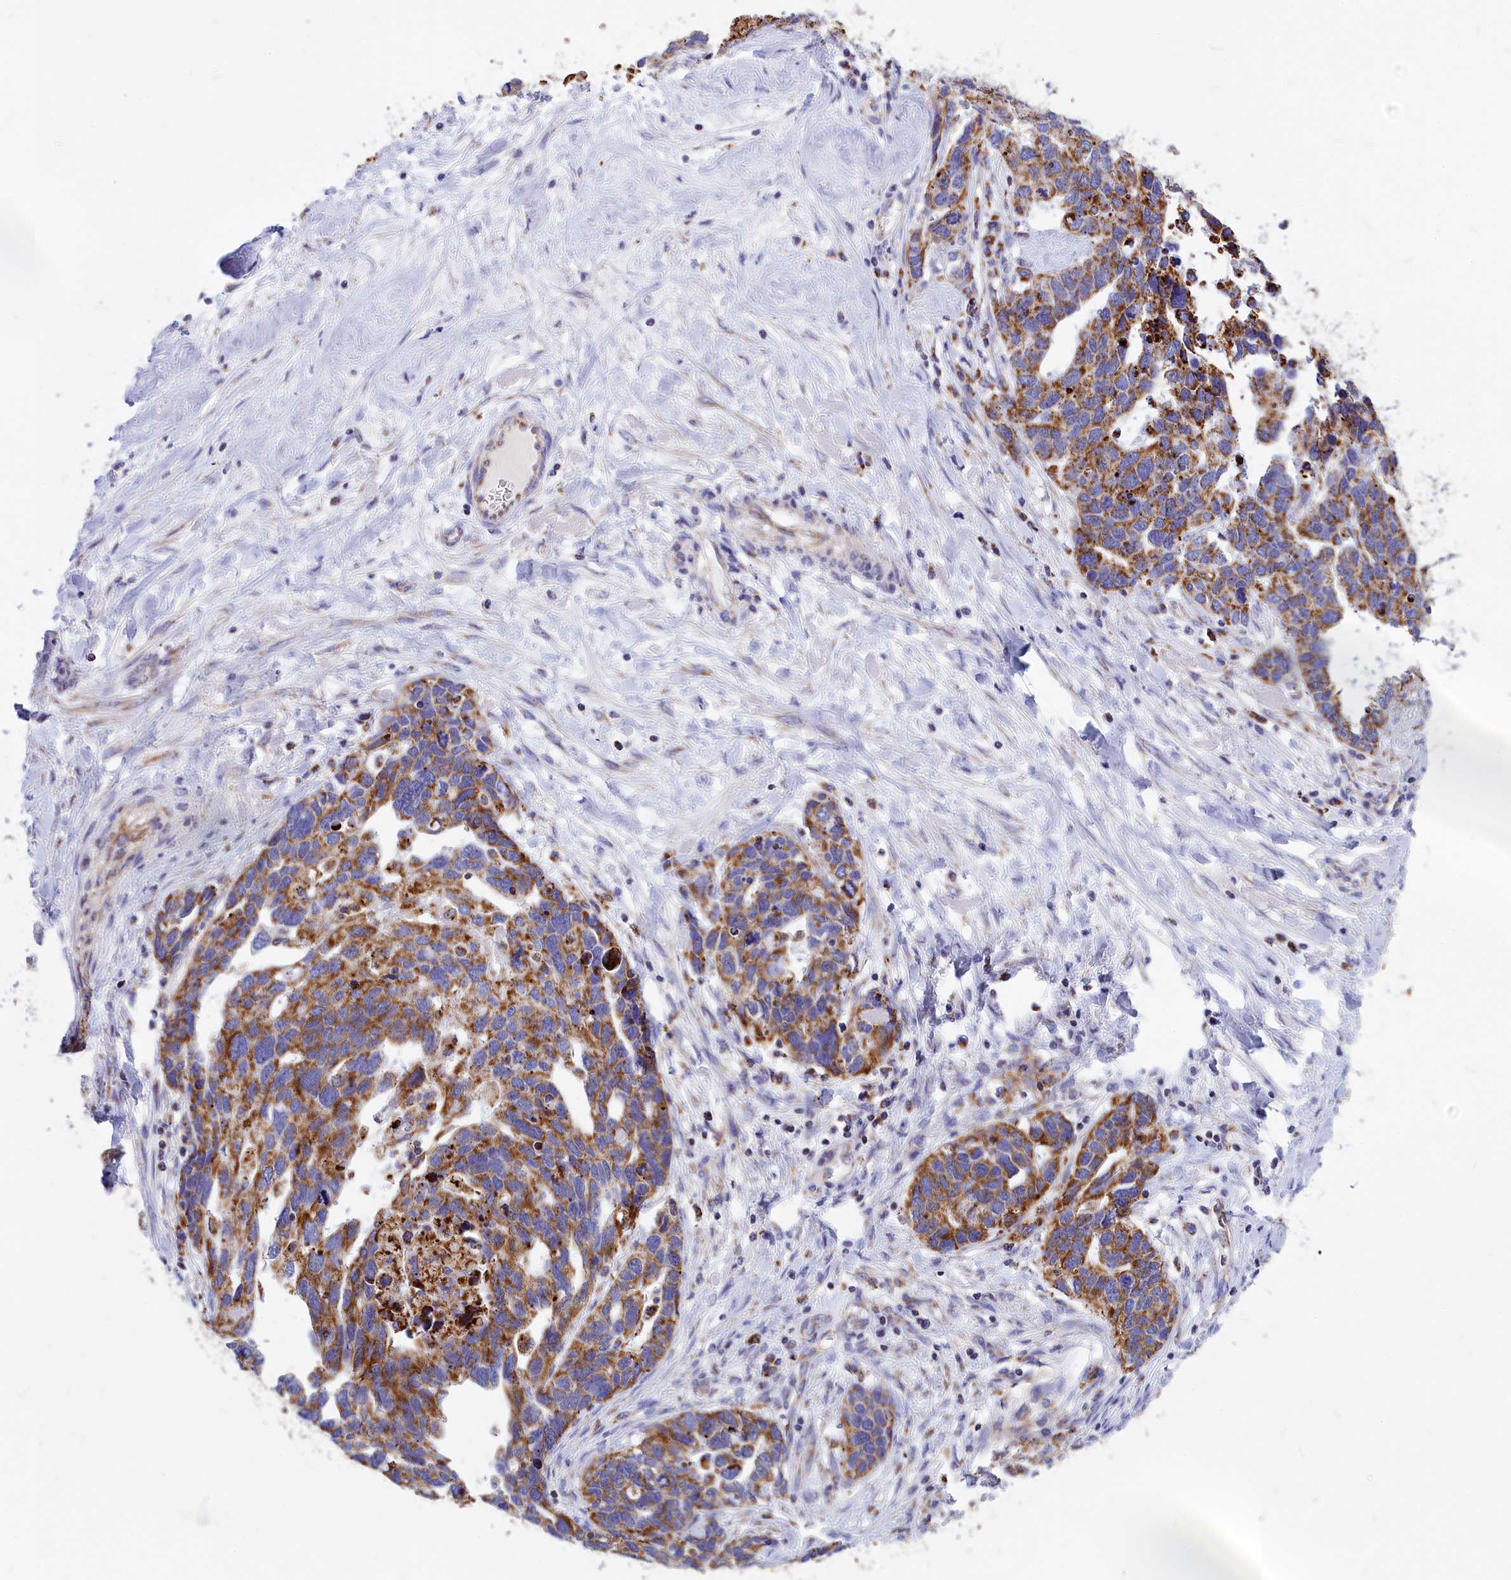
{"staining": {"intensity": "moderate", "quantity": ">75%", "location": "cytoplasmic/membranous"}, "tissue": "ovarian cancer", "cell_type": "Tumor cells", "image_type": "cancer", "snomed": [{"axis": "morphology", "description": "Cystadenocarcinoma, serous, NOS"}, {"axis": "topography", "description": "Ovary"}], "caption": "Ovarian cancer (serous cystadenocarcinoma) stained with DAB (3,3'-diaminobenzidine) immunohistochemistry (IHC) reveals medium levels of moderate cytoplasmic/membranous expression in about >75% of tumor cells.", "gene": "VDAC2", "patient": {"sex": "female", "age": 54}}